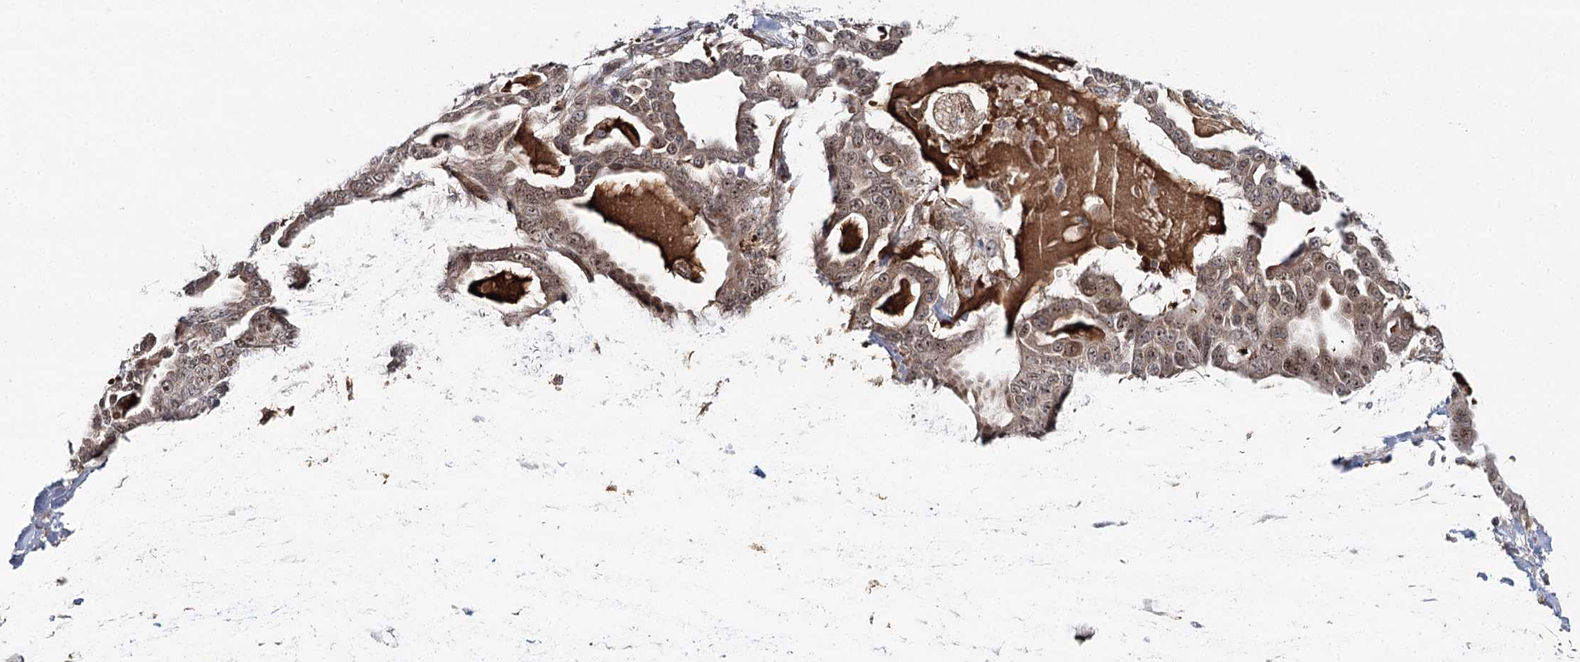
{"staining": {"intensity": "weak", "quantity": ">75%", "location": "cytoplasmic/membranous,nuclear"}, "tissue": "pancreatic cancer", "cell_type": "Tumor cells", "image_type": "cancer", "snomed": [{"axis": "morphology", "description": "Adenocarcinoma, NOS"}, {"axis": "topography", "description": "Pancreas"}], "caption": "A photomicrograph of human pancreatic cancer stained for a protein demonstrates weak cytoplasmic/membranous and nuclear brown staining in tumor cells.", "gene": "WDR36", "patient": {"sex": "male", "age": 63}}